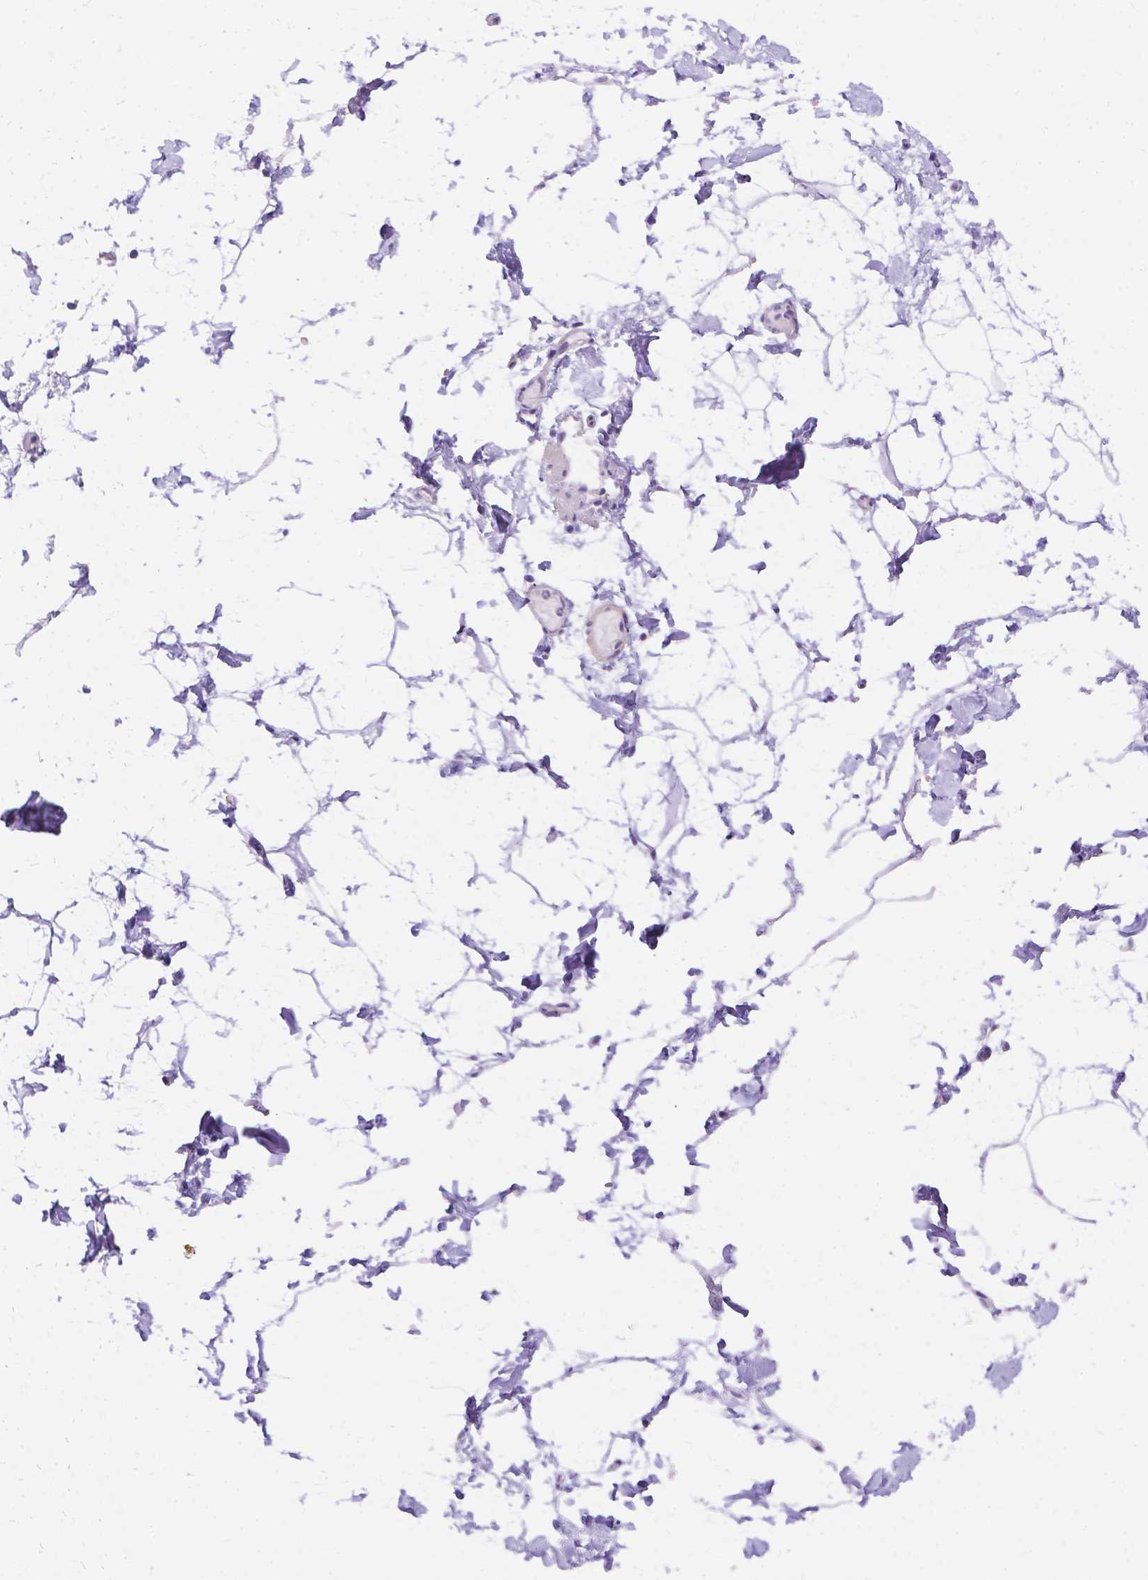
{"staining": {"intensity": "negative", "quantity": "none", "location": "none"}, "tissue": "adipose tissue", "cell_type": "Adipocytes", "image_type": "normal", "snomed": [{"axis": "morphology", "description": "Normal tissue, NOS"}, {"axis": "topography", "description": "Gallbladder"}, {"axis": "topography", "description": "Peripheral nerve tissue"}], "caption": "Adipose tissue was stained to show a protein in brown. There is no significant positivity in adipocytes.", "gene": "PALS1", "patient": {"sex": "female", "age": 45}}